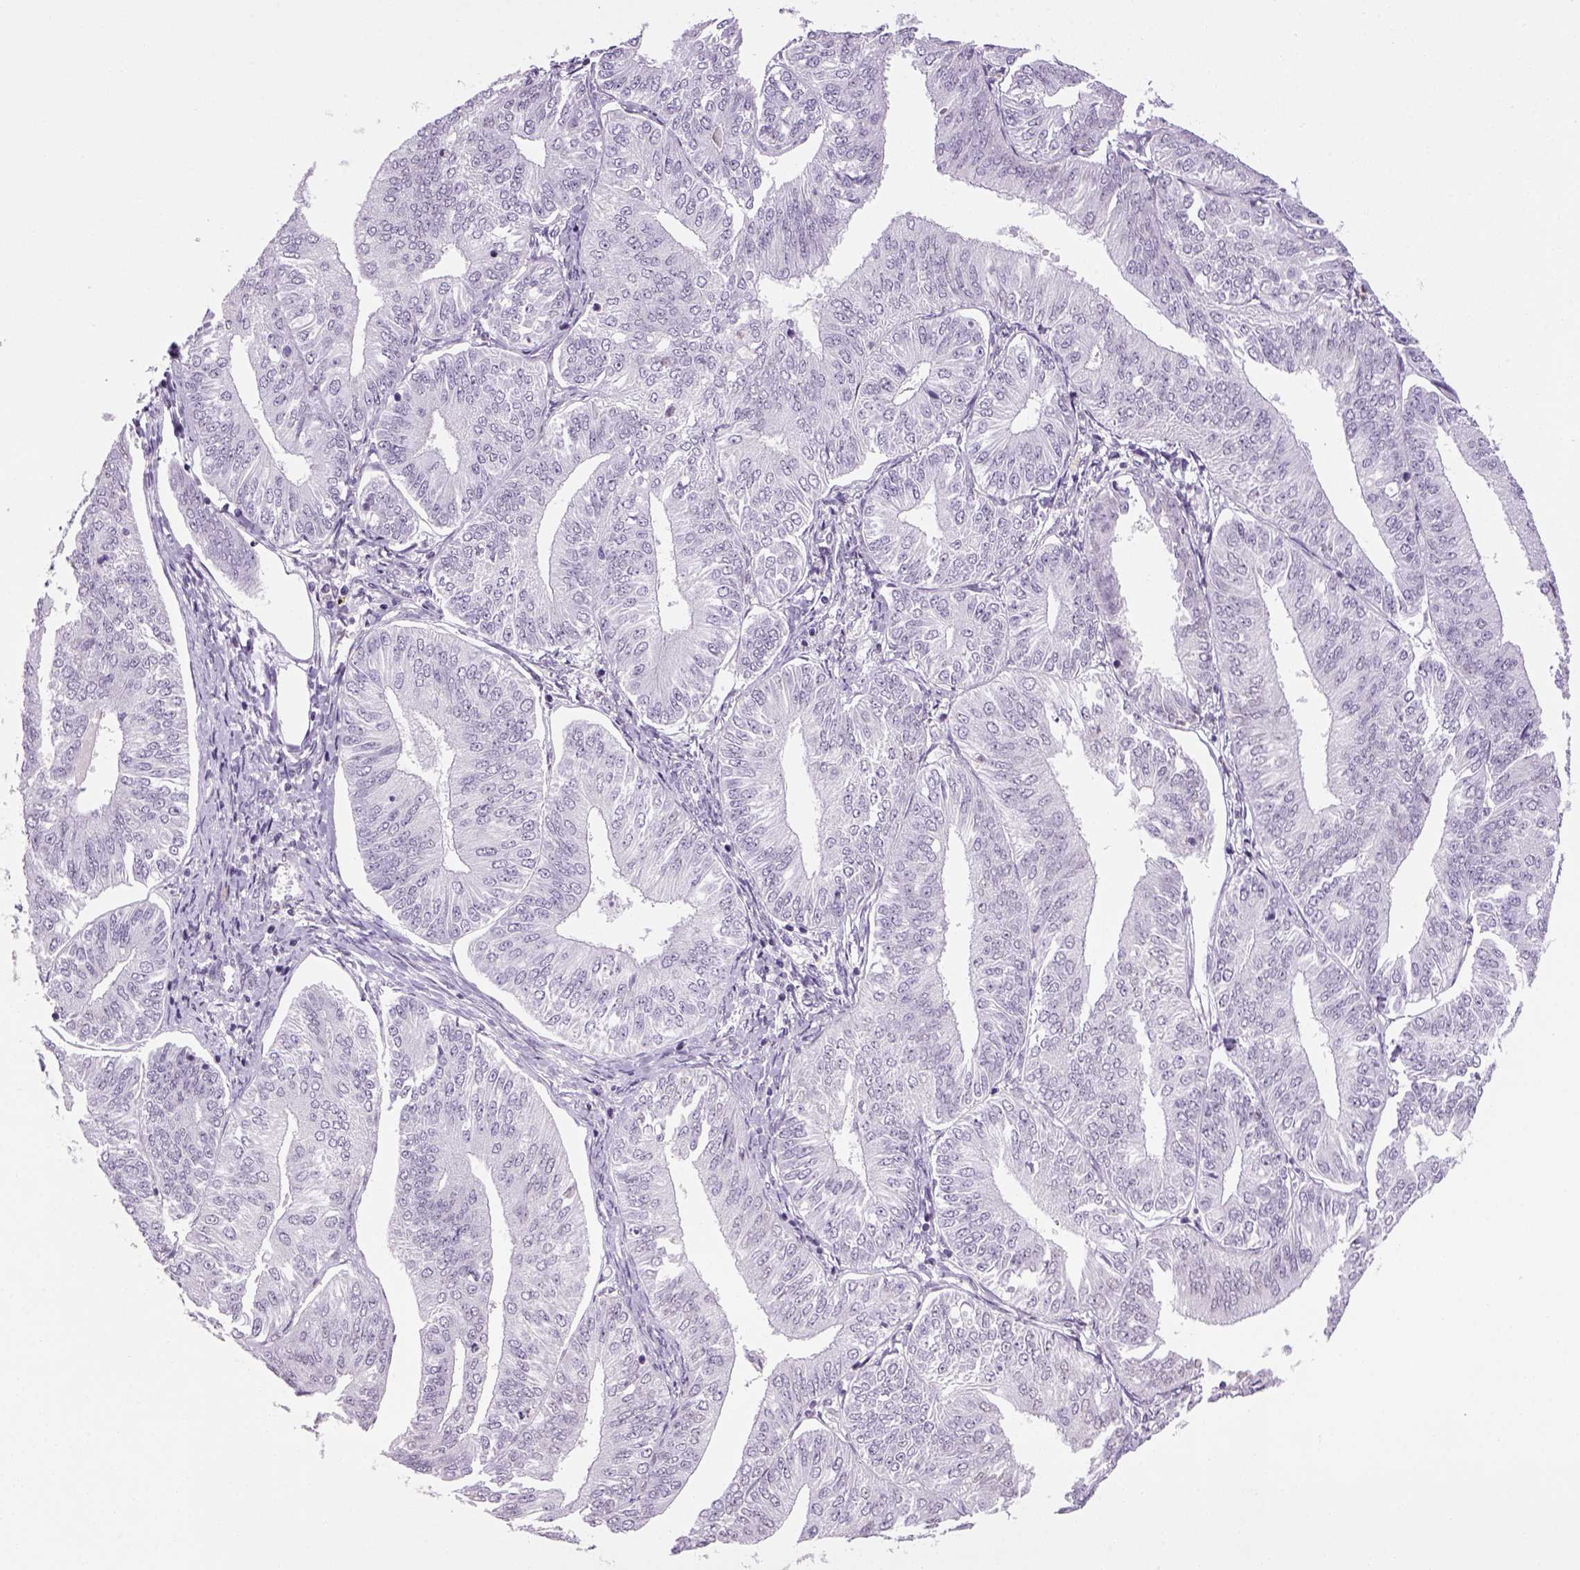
{"staining": {"intensity": "negative", "quantity": "none", "location": "none"}, "tissue": "endometrial cancer", "cell_type": "Tumor cells", "image_type": "cancer", "snomed": [{"axis": "morphology", "description": "Adenocarcinoma, NOS"}, {"axis": "topography", "description": "Endometrium"}], "caption": "Histopathology image shows no protein expression in tumor cells of endometrial cancer tissue.", "gene": "PRRT1", "patient": {"sex": "female", "age": 58}}